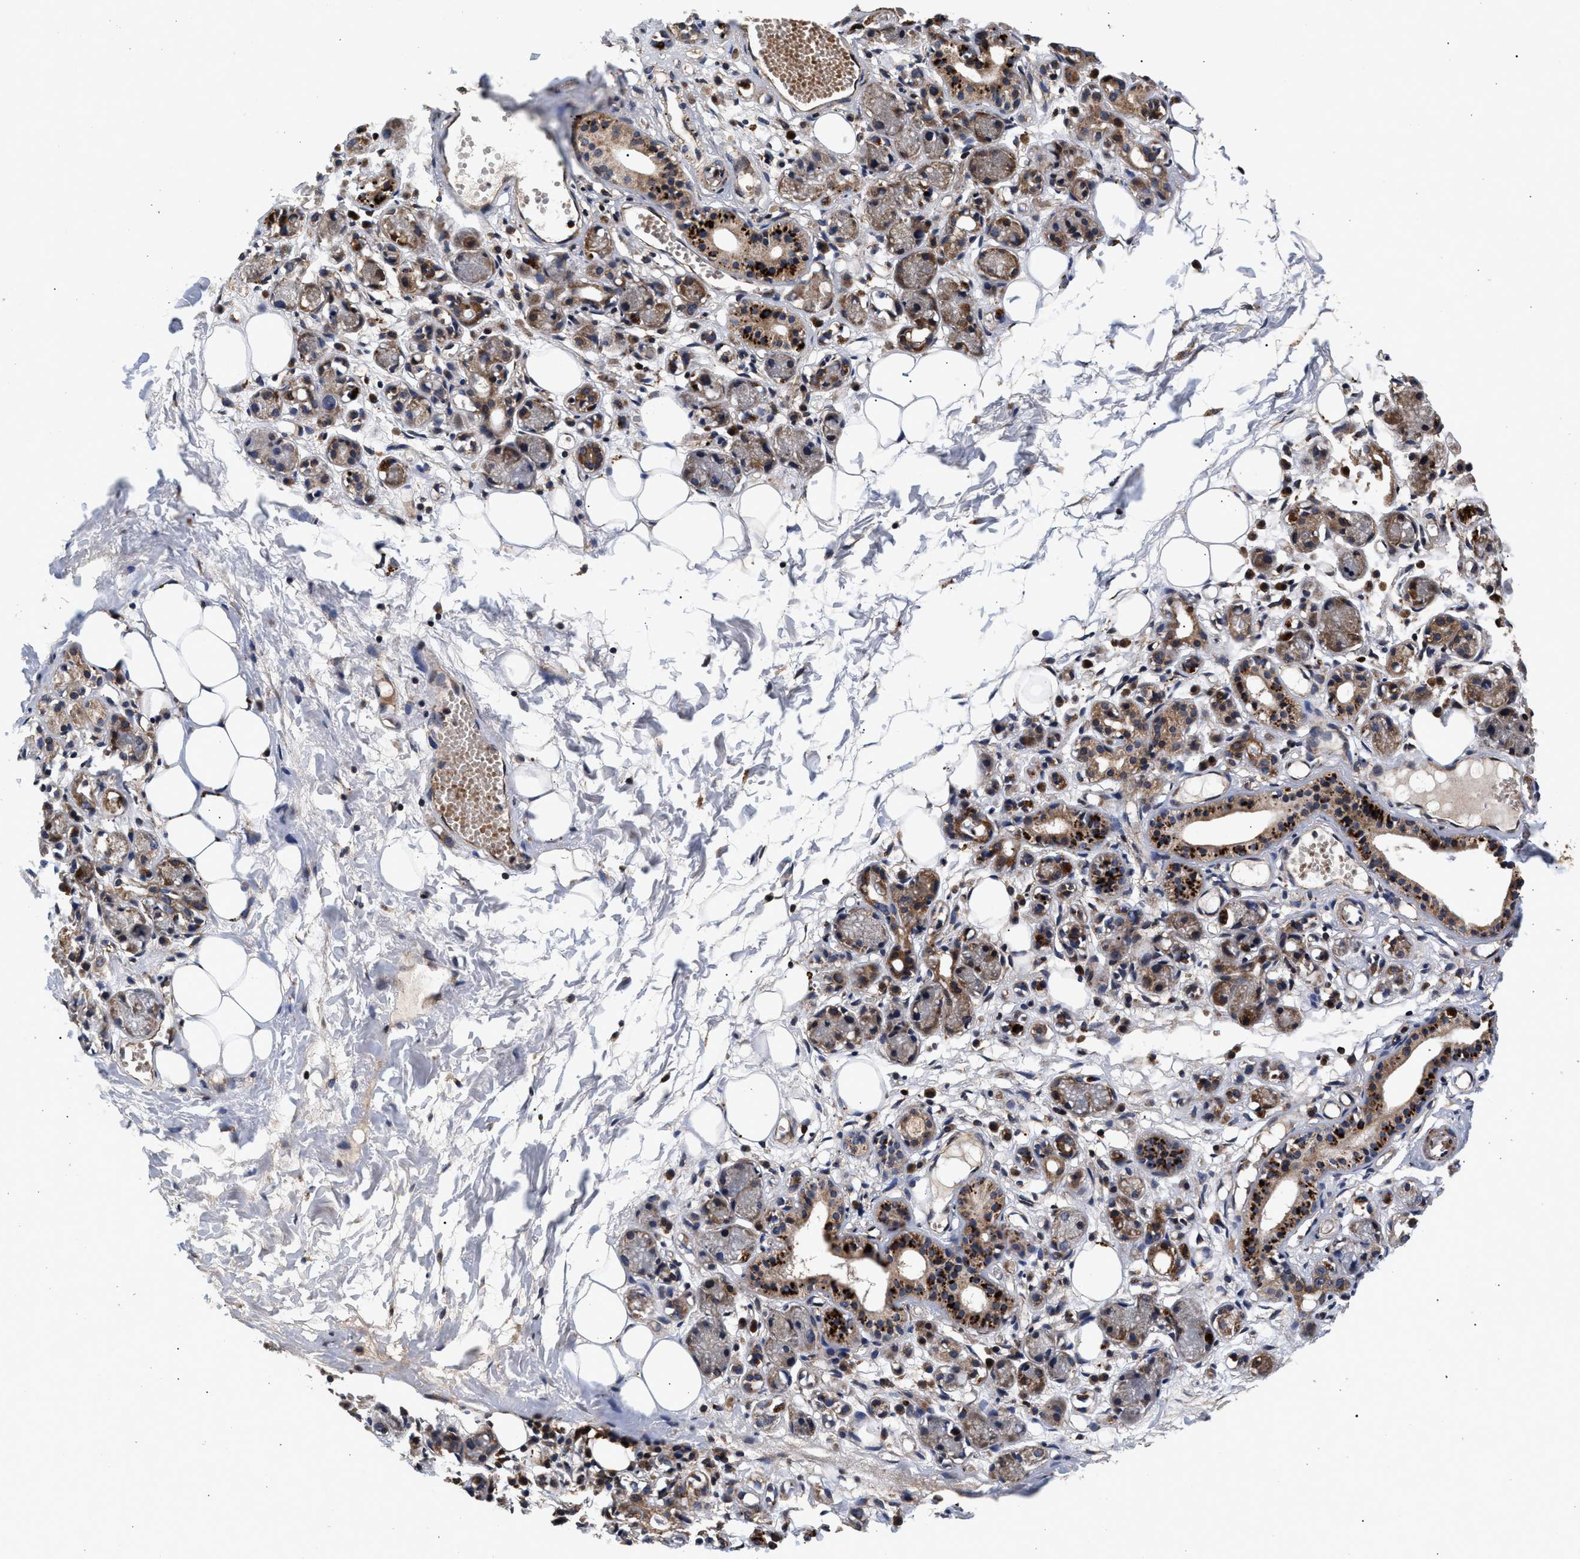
{"staining": {"intensity": "strong", "quantity": ">75%", "location": "cytoplasmic/membranous"}, "tissue": "adipose tissue", "cell_type": "Adipocytes", "image_type": "normal", "snomed": [{"axis": "morphology", "description": "Normal tissue, NOS"}, {"axis": "morphology", "description": "Inflammation, NOS"}, {"axis": "topography", "description": "Vascular tissue"}, {"axis": "topography", "description": "Salivary gland"}], "caption": "DAB (3,3'-diaminobenzidine) immunohistochemical staining of benign human adipose tissue demonstrates strong cytoplasmic/membranous protein expression in about >75% of adipocytes. (DAB (3,3'-diaminobenzidine) IHC with brightfield microscopy, high magnification).", "gene": "NFKB2", "patient": {"sex": "female", "age": 75}}